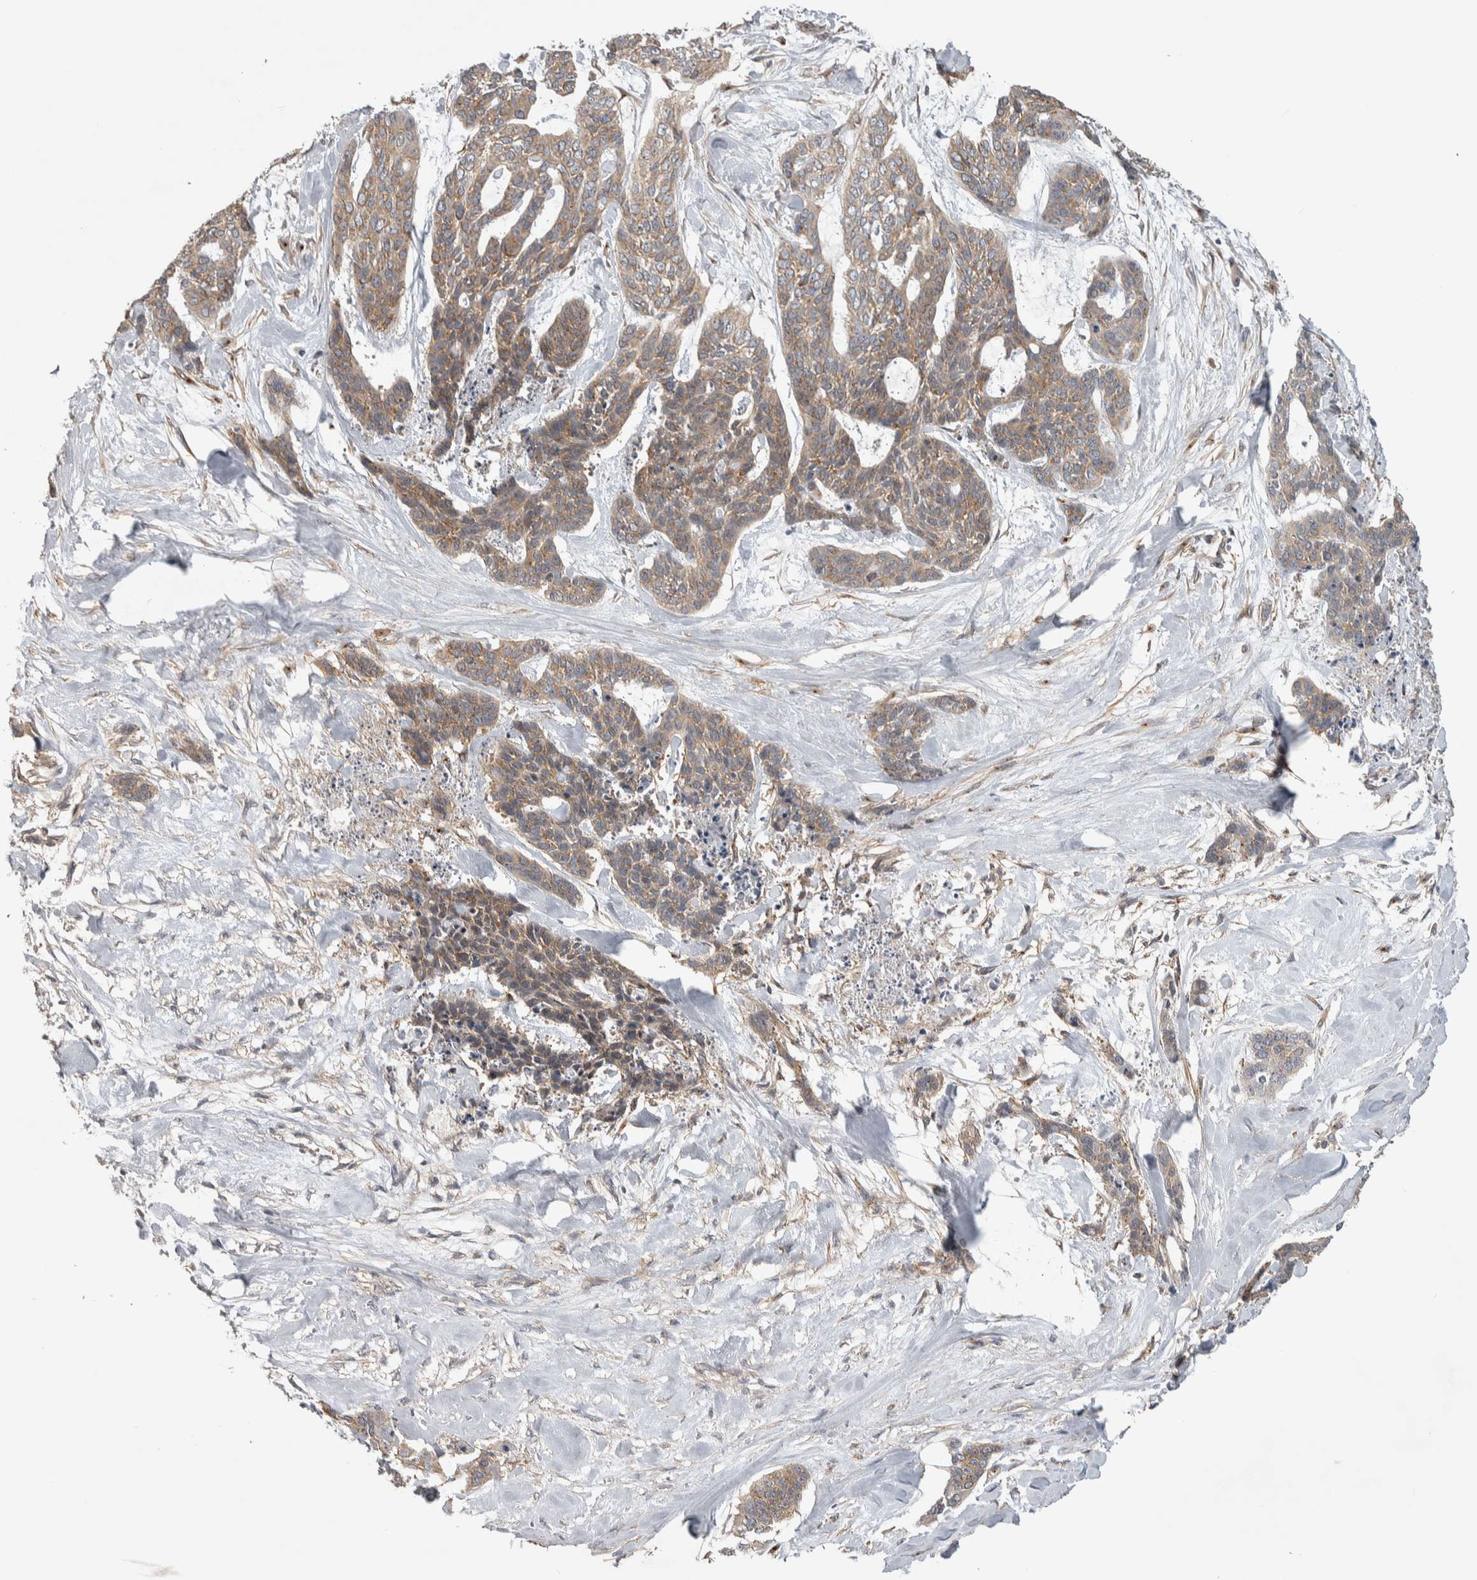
{"staining": {"intensity": "moderate", "quantity": ">75%", "location": "cytoplasmic/membranous"}, "tissue": "skin cancer", "cell_type": "Tumor cells", "image_type": "cancer", "snomed": [{"axis": "morphology", "description": "Basal cell carcinoma"}, {"axis": "topography", "description": "Skin"}], "caption": "Protein analysis of skin cancer (basal cell carcinoma) tissue displays moderate cytoplasmic/membranous staining in approximately >75% of tumor cells. Using DAB (brown) and hematoxylin (blue) stains, captured at high magnification using brightfield microscopy.", "gene": "IFRD1", "patient": {"sex": "female", "age": 64}}